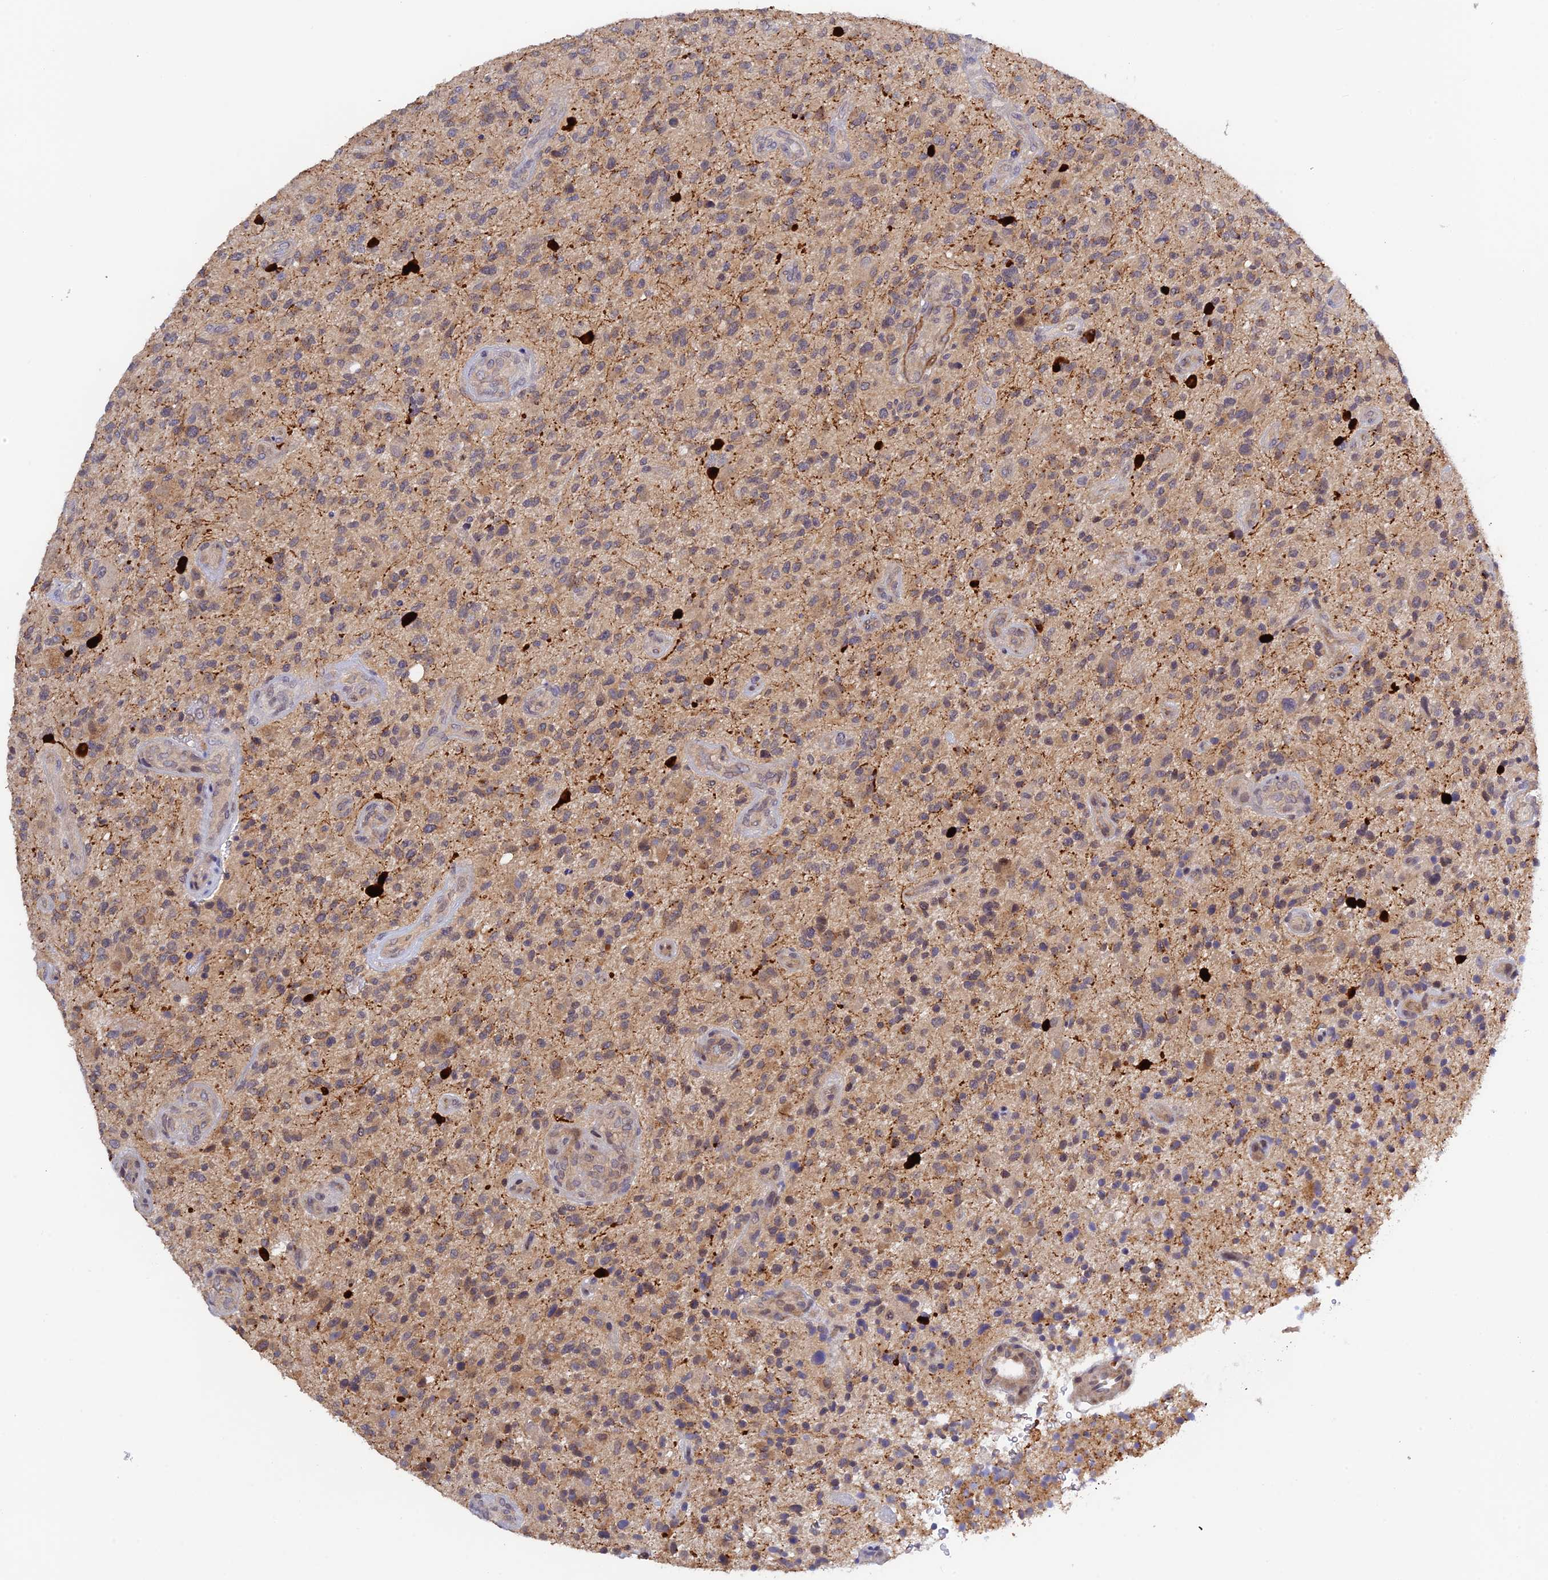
{"staining": {"intensity": "weak", "quantity": "<25%", "location": "cytoplasmic/membranous"}, "tissue": "glioma", "cell_type": "Tumor cells", "image_type": "cancer", "snomed": [{"axis": "morphology", "description": "Glioma, malignant, High grade"}, {"axis": "topography", "description": "Brain"}], "caption": "The image displays no significant staining in tumor cells of high-grade glioma (malignant).", "gene": "CWH43", "patient": {"sex": "male", "age": 47}}